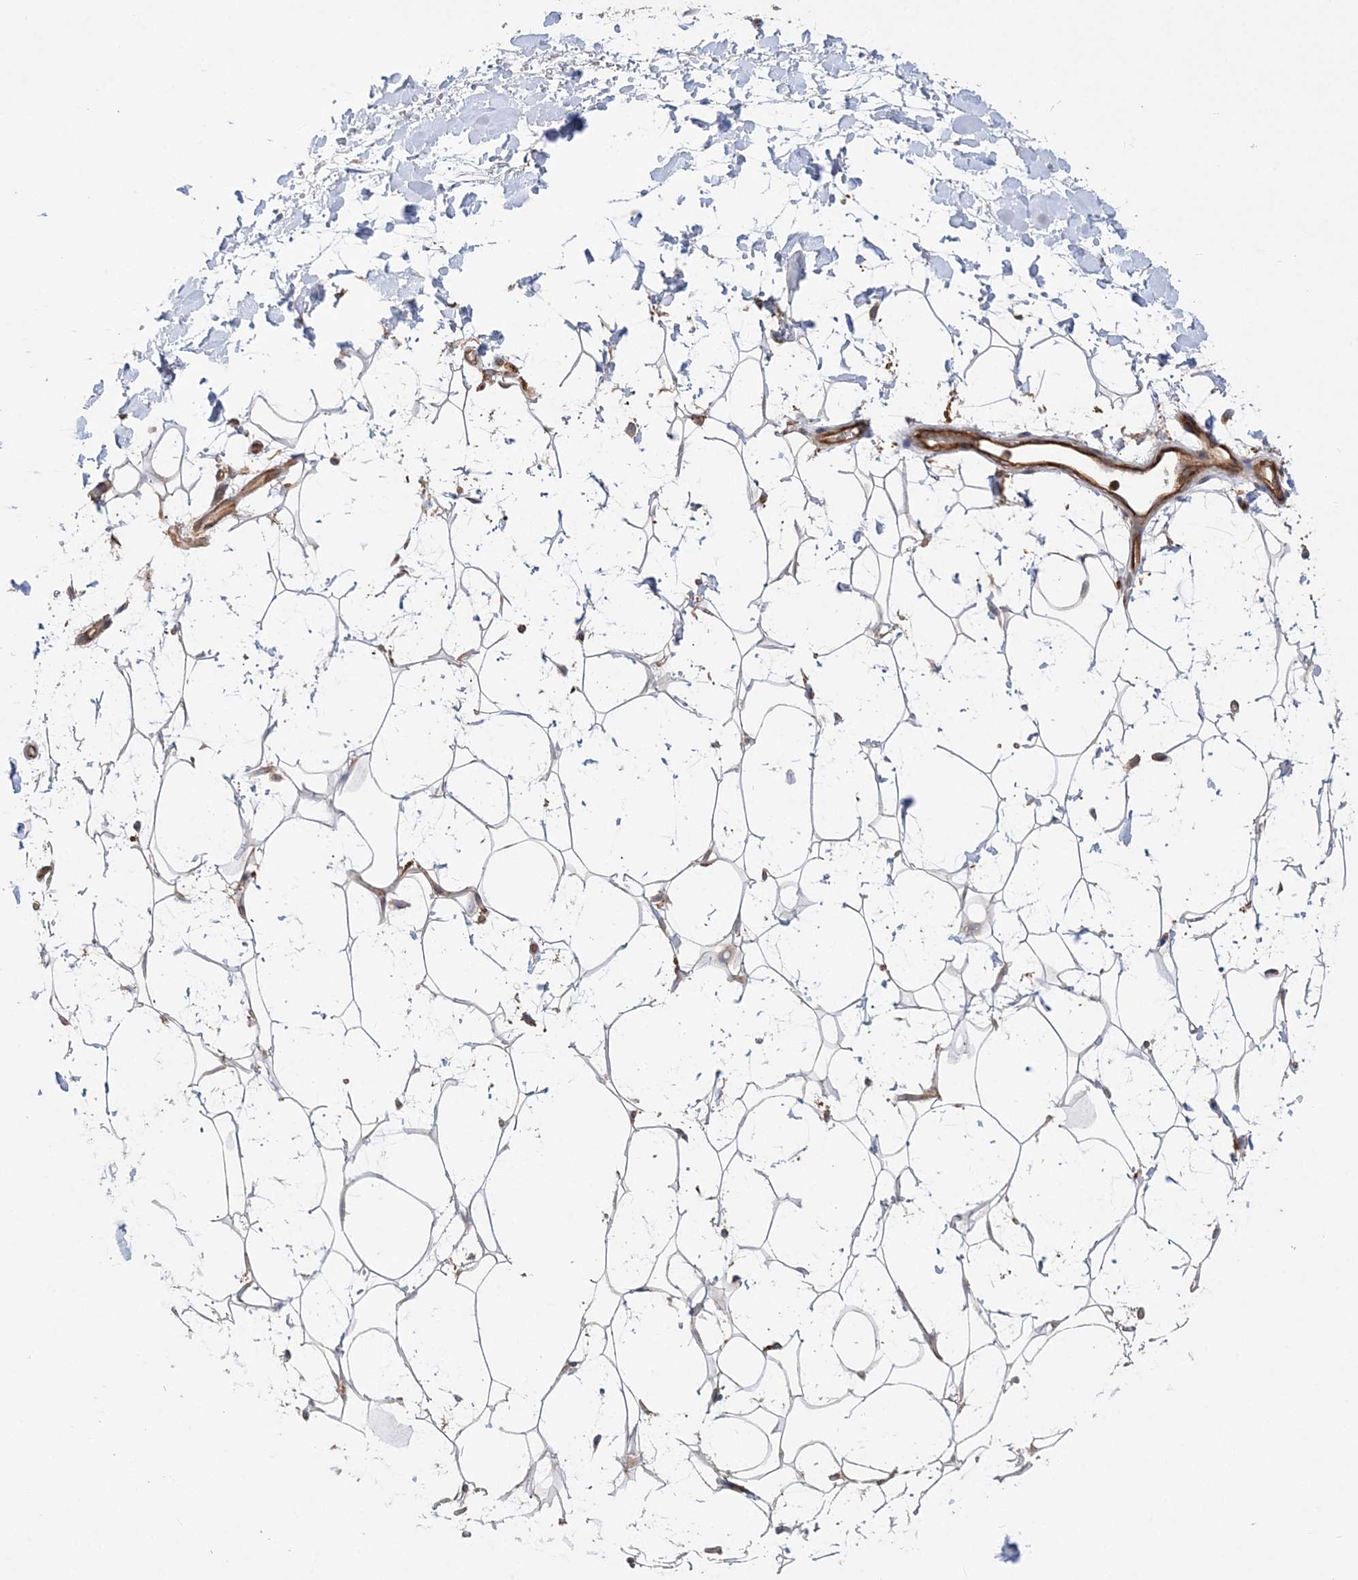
{"staining": {"intensity": "negative", "quantity": "none", "location": "none"}, "tissue": "adipose tissue", "cell_type": "Adipocytes", "image_type": "normal", "snomed": [{"axis": "morphology", "description": "Normal tissue, NOS"}, {"axis": "topography", "description": "Breast"}], "caption": "Immunohistochemistry (IHC) image of unremarkable adipose tissue stained for a protein (brown), which displays no staining in adipocytes. (DAB (3,3'-diaminobenzidine) IHC, high magnification).", "gene": "TBC1D5", "patient": {"sex": "female", "age": 26}}